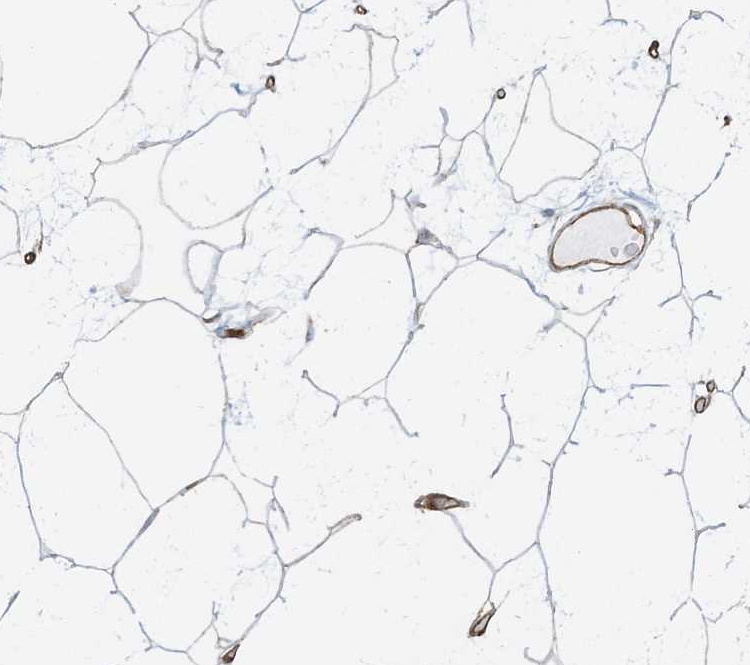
{"staining": {"intensity": "moderate", "quantity": "25%-75%", "location": "cytoplasmic/membranous"}, "tissue": "breast", "cell_type": "Adipocytes", "image_type": "normal", "snomed": [{"axis": "morphology", "description": "Normal tissue, NOS"}, {"axis": "topography", "description": "Breast"}], "caption": "About 25%-75% of adipocytes in unremarkable human breast show moderate cytoplasmic/membranous protein positivity as visualized by brown immunohistochemical staining.", "gene": "AGA", "patient": {"sex": "female", "age": 26}}